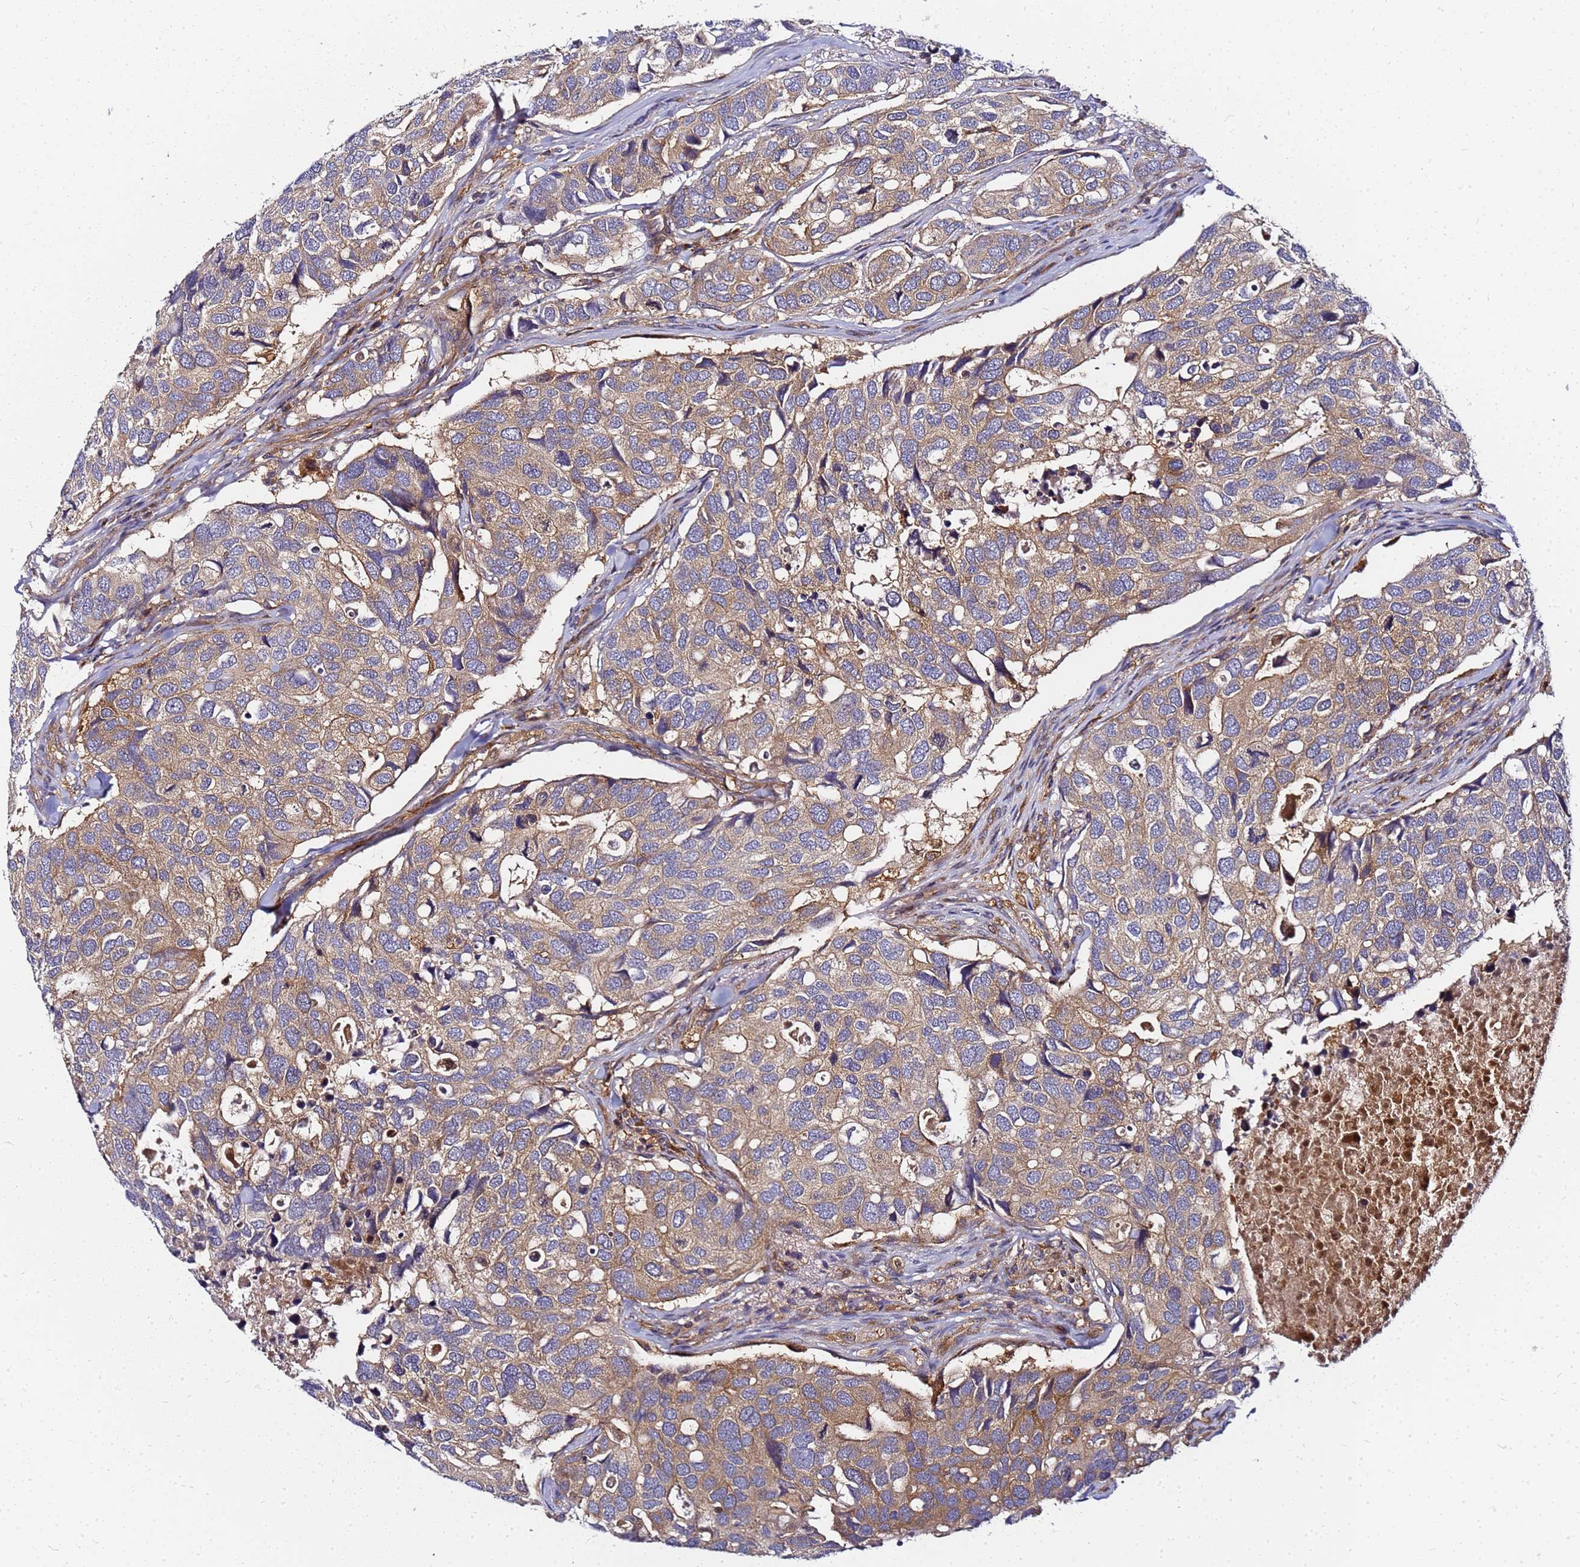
{"staining": {"intensity": "moderate", "quantity": ">75%", "location": "cytoplasmic/membranous"}, "tissue": "breast cancer", "cell_type": "Tumor cells", "image_type": "cancer", "snomed": [{"axis": "morphology", "description": "Duct carcinoma"}, {"axis": "topography", "description": "Breast"}], "caption": "Immunohistochemistry (DAB) staining of breast intraductal carcinoma shows moderate cytoplasmic/membranous protein expression in approximately >75% of tumor cells.", "gene": "CHM", "patient": {"sex": "female", "age": 83}}